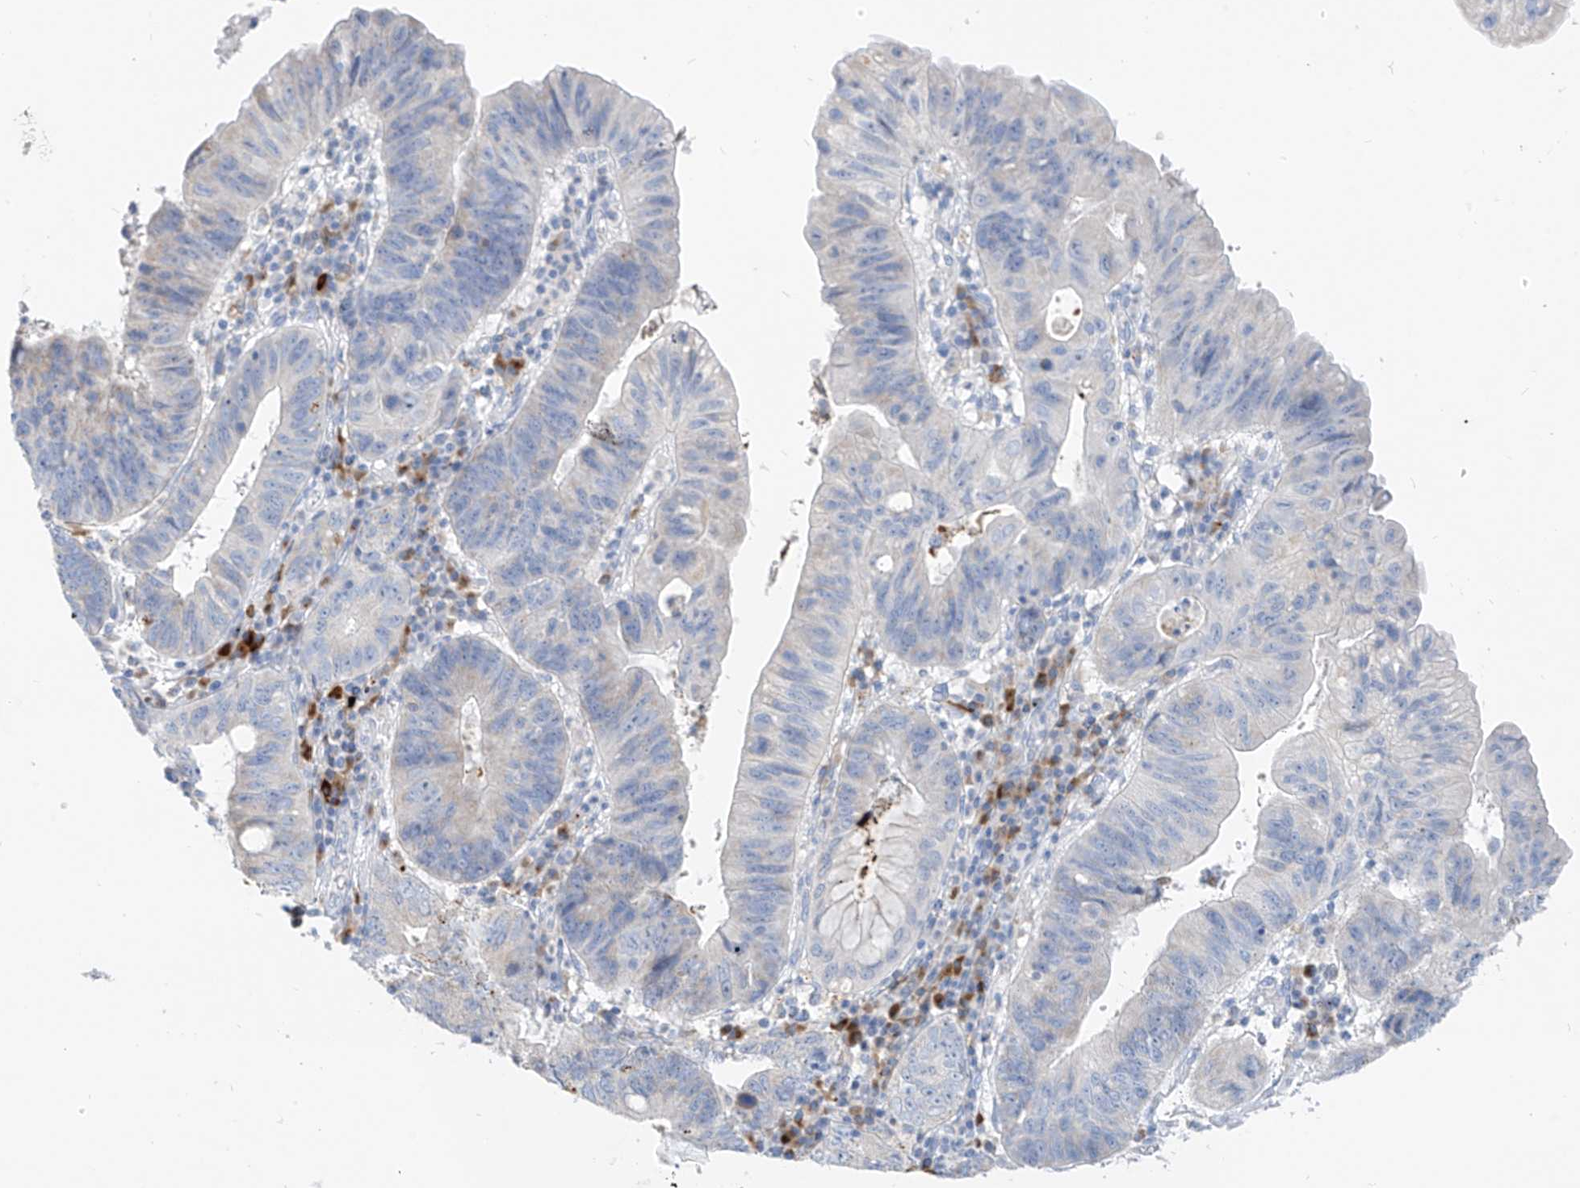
{"staining": {"intensity": "negative", "quantity": "none", "location": "none"}, "tissue": "stomach cancer", "cell_type": "Tumor cells", "image_type": "cancer", "snomed": [{"axis": "morphology", "description": "Adenocarcinoma, NOS"}, {"axis": "topography", "description": "Stomach"}], "caption": "This is an IHC histopathology image of human adenocarcinoma (stomach). There is no staining in tumor cells.", "gene": "ZNF404", "patient": {"sex": "male", "age": 59}}